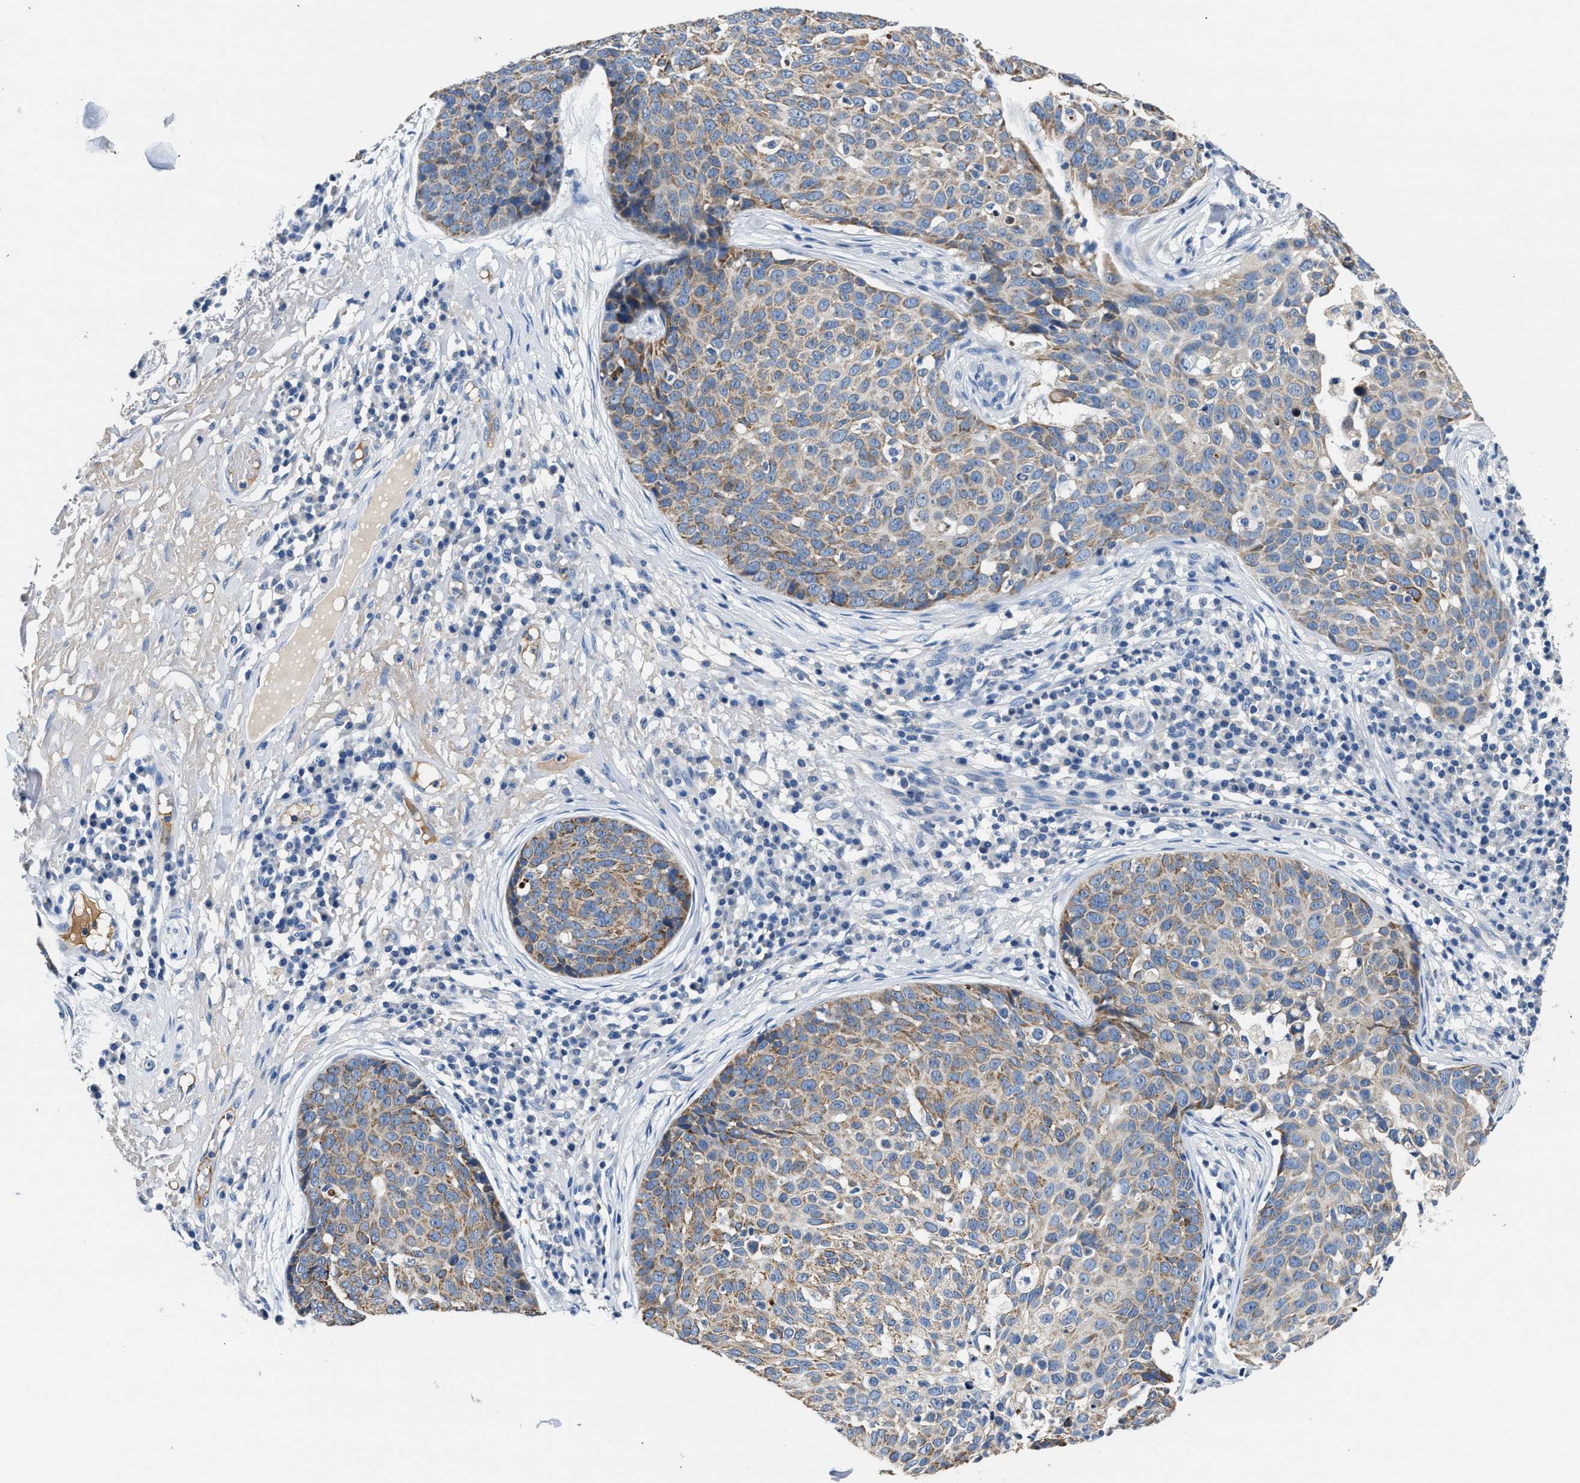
{"staining": {"intensity": "weak", "quantity": "25%-75%", "location": "cytoplasmic/membranous"}, "tissue": "skin cancer", "cell_type": "Tumor cells", "image_type": "cancer", "snomed": [{"axis": "morphology", "description": "Squamous cell carcinoma in situ, NOS"}, {"axis": "morphology", "description": "Squamous cell carcinoma, NOS"}, {"axis": "topography", "description": "Skin"}], "caption": "IHC photomicrograph of neoplastic tissue: human squamous cell carcinoma in situ (skin) stained using IHC displays low levels of weak protein expression localized specifically in the cytoplasmic/membranous of tumor cells, appearing as a cytoplasmic/membranous brown color.", "gene": "TUT7", "patient": {"sex": "male", "age": 93}}